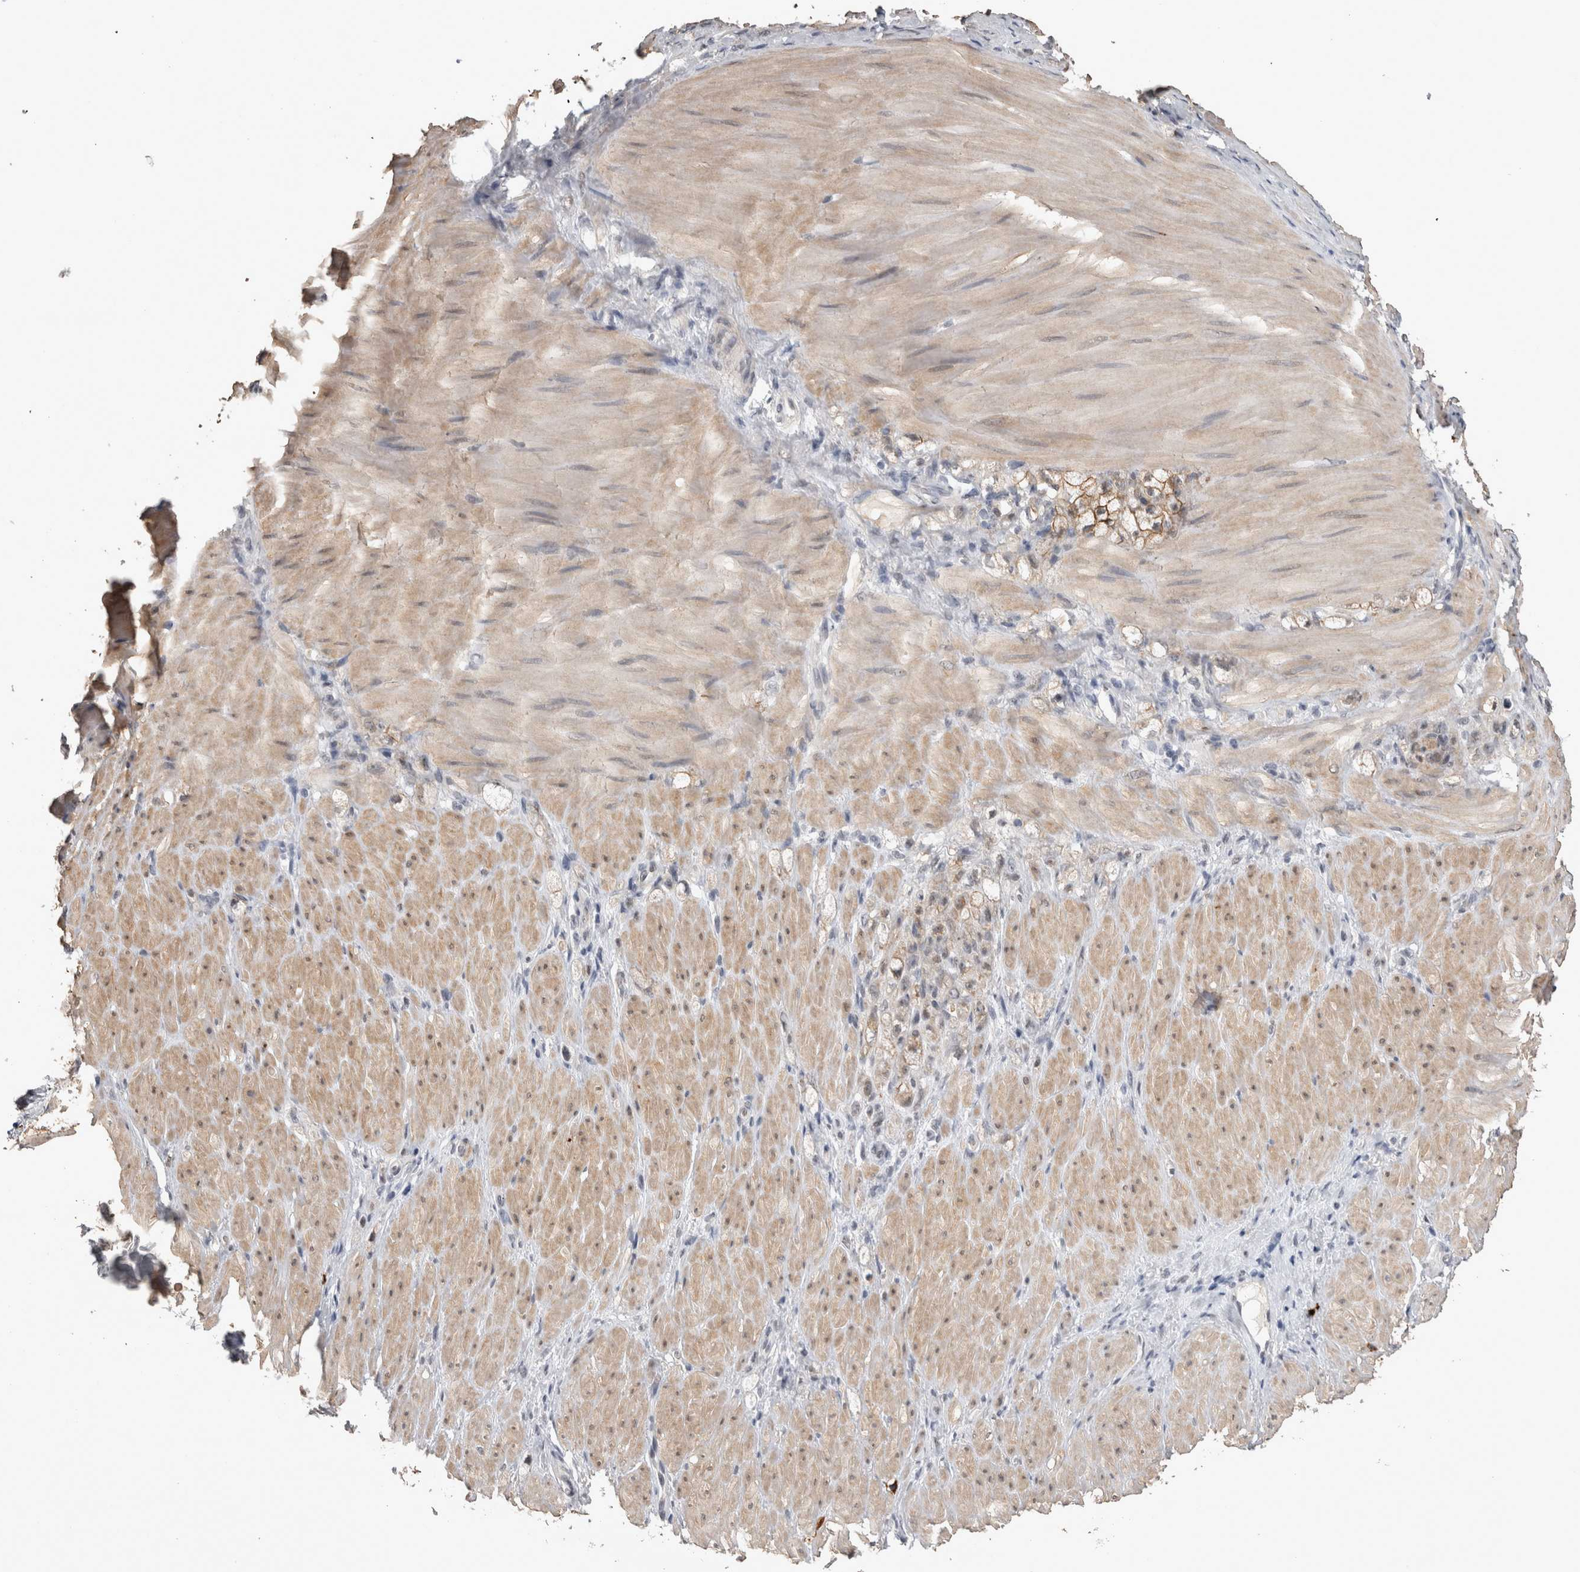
{"staining": {"intensity": "weak", "quantity": "<25%", "location": "cytoplasmic/membranous"}, "tissue": "stomach cancer", "cell_type": "Tumor cells", "image_type": "cancer", "snomed": [{"axis": "morphology", "description": "Normal tissue, NOS"}, {"axis": "morphology", "description": "Adenocarcinoma, NOS"}, {"axis": "topography", "description": "Stomach"}], "caption": "This is an immunohistochemistry histopathology image of human stomach cancer. There is no staining in tumor cells.", "gene": "PEBP4", "patient": {"sex": "male", "age": 82}}